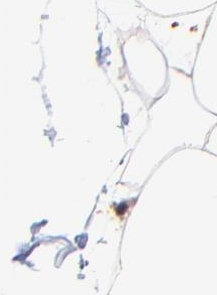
{"staining": {"intensity": "moderate", "quantity": ">75%", "location": "nuclear"}, "tissue": "adipose tissue", "cell_type": "Adipocytes", "image_type": "normal", "snomed": [{"axis": "morphology", "description": "Normal tissue, NOS"}, {"axis": "morphology", "description": "Duct carcinoma"}, {"axis": "topography", "description": "Breast"}, {"axis": "topography", "description": "Adipose tissue"}], "caption": "Immunohistochemistry (IHC) staining of unremarkable adipose tissue, which reveals medium levels of moderate nuclear expression in approximately >75% of adipocytes indicating moderate nuclear protein staining. The staining was performed using DAB (3,3'-diaminobenzidine) (brown) for protein detection and nuclei were counterstained in hematoxylin (blue).", "gene": "PSMA6", "patient": {"sex": "female", "age": 37}}